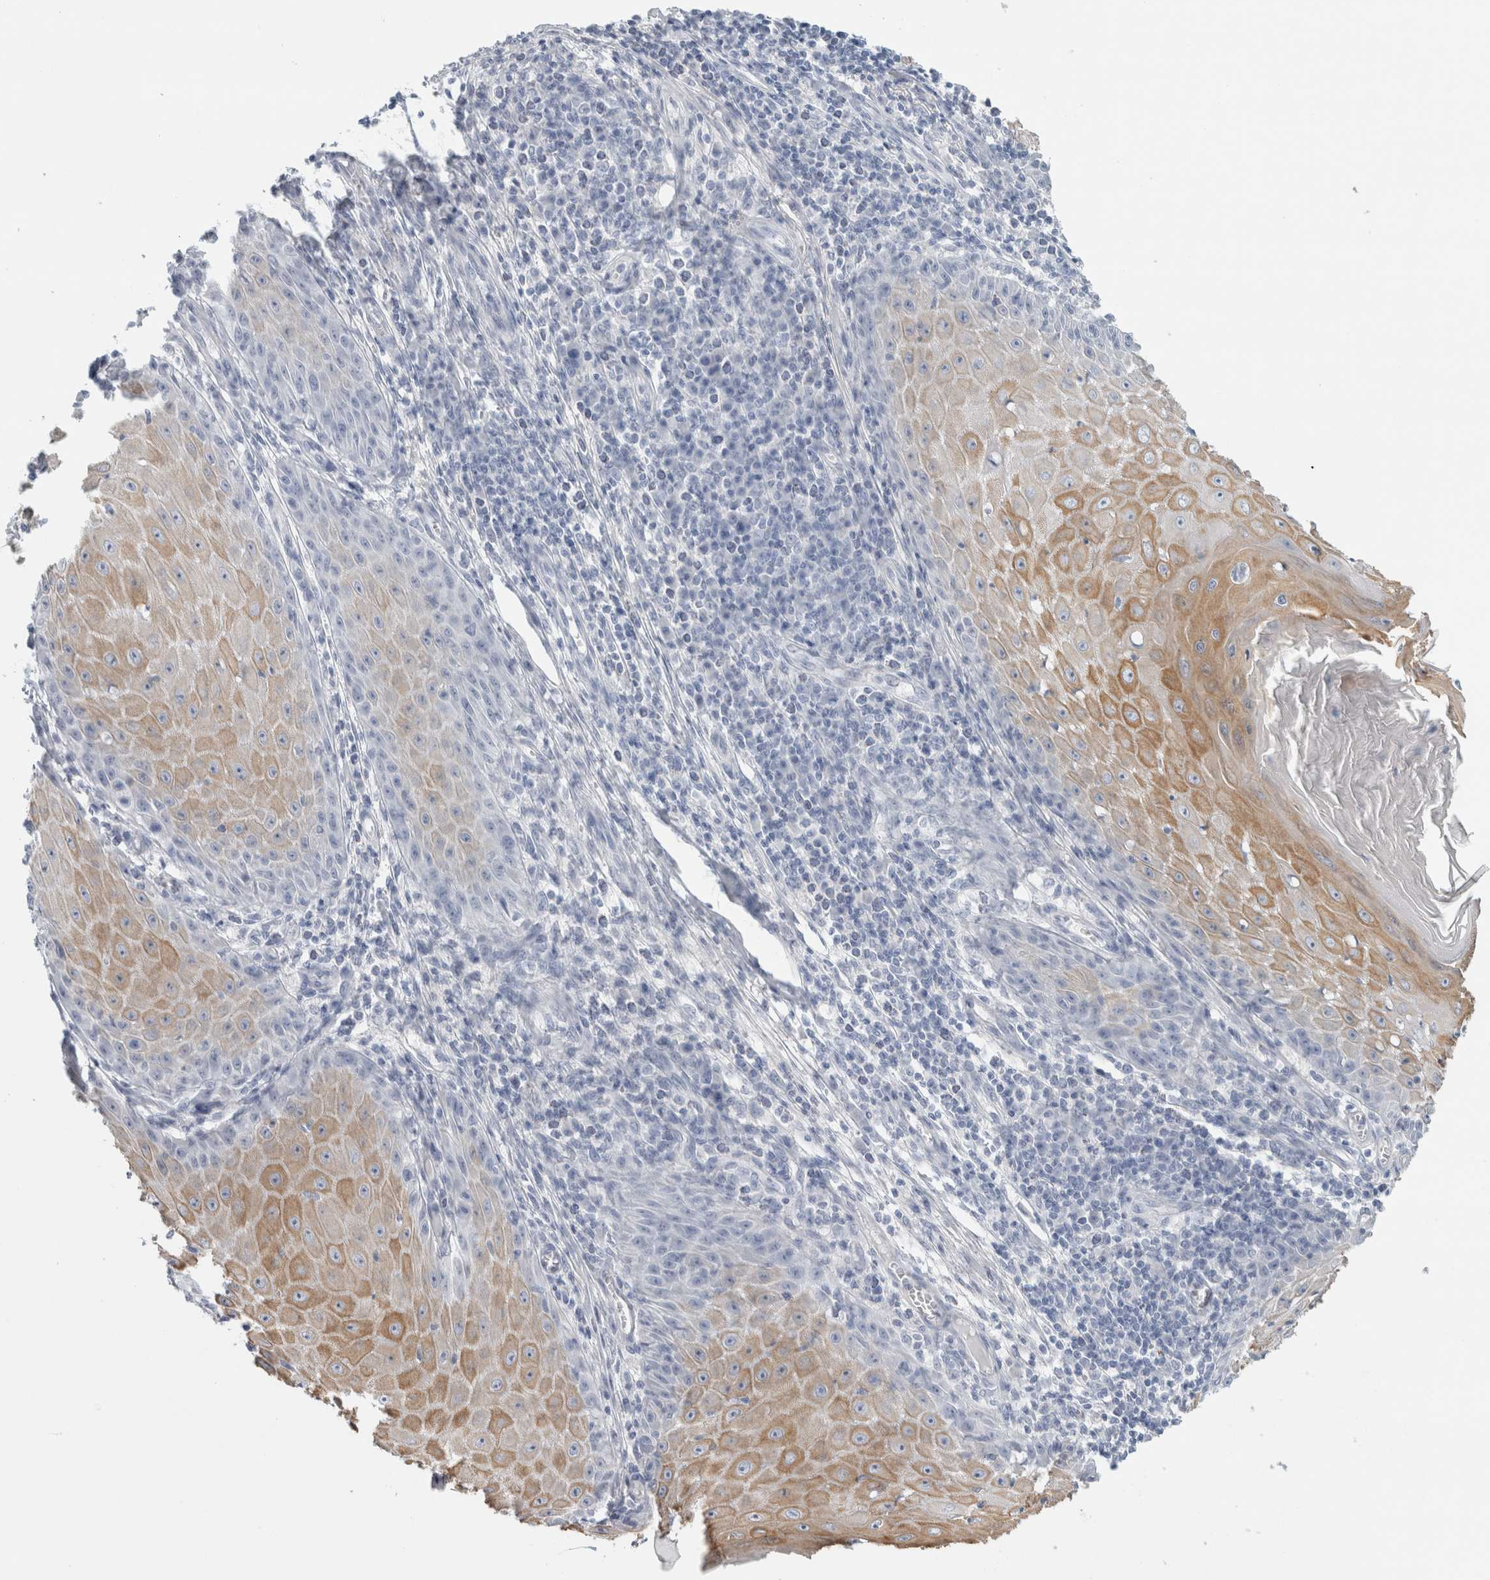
{"staining": {"intensity": "moderate", "quantity": "25%-75%", "location": "cytoplasmic/membranous"}, "tissue": "skin cancer", "cell_type": "Tumor cells", "image_type": "cancer", "snomed": [{"axis": "morphology", "description": "Squamous cell carcinoma, NOS"}, {"axis": "topography", "description": "Skin"}], "caption": "Skin cancer (squamous cell carcinoma) tissue exhibits moderate cytoplasmic/membranous expression in approximately 25%-75% of tumor cells, visualized by immunohistochemistry.", "gene": "RPH3AL", "patient": {"sex": "female", "age": 73}}